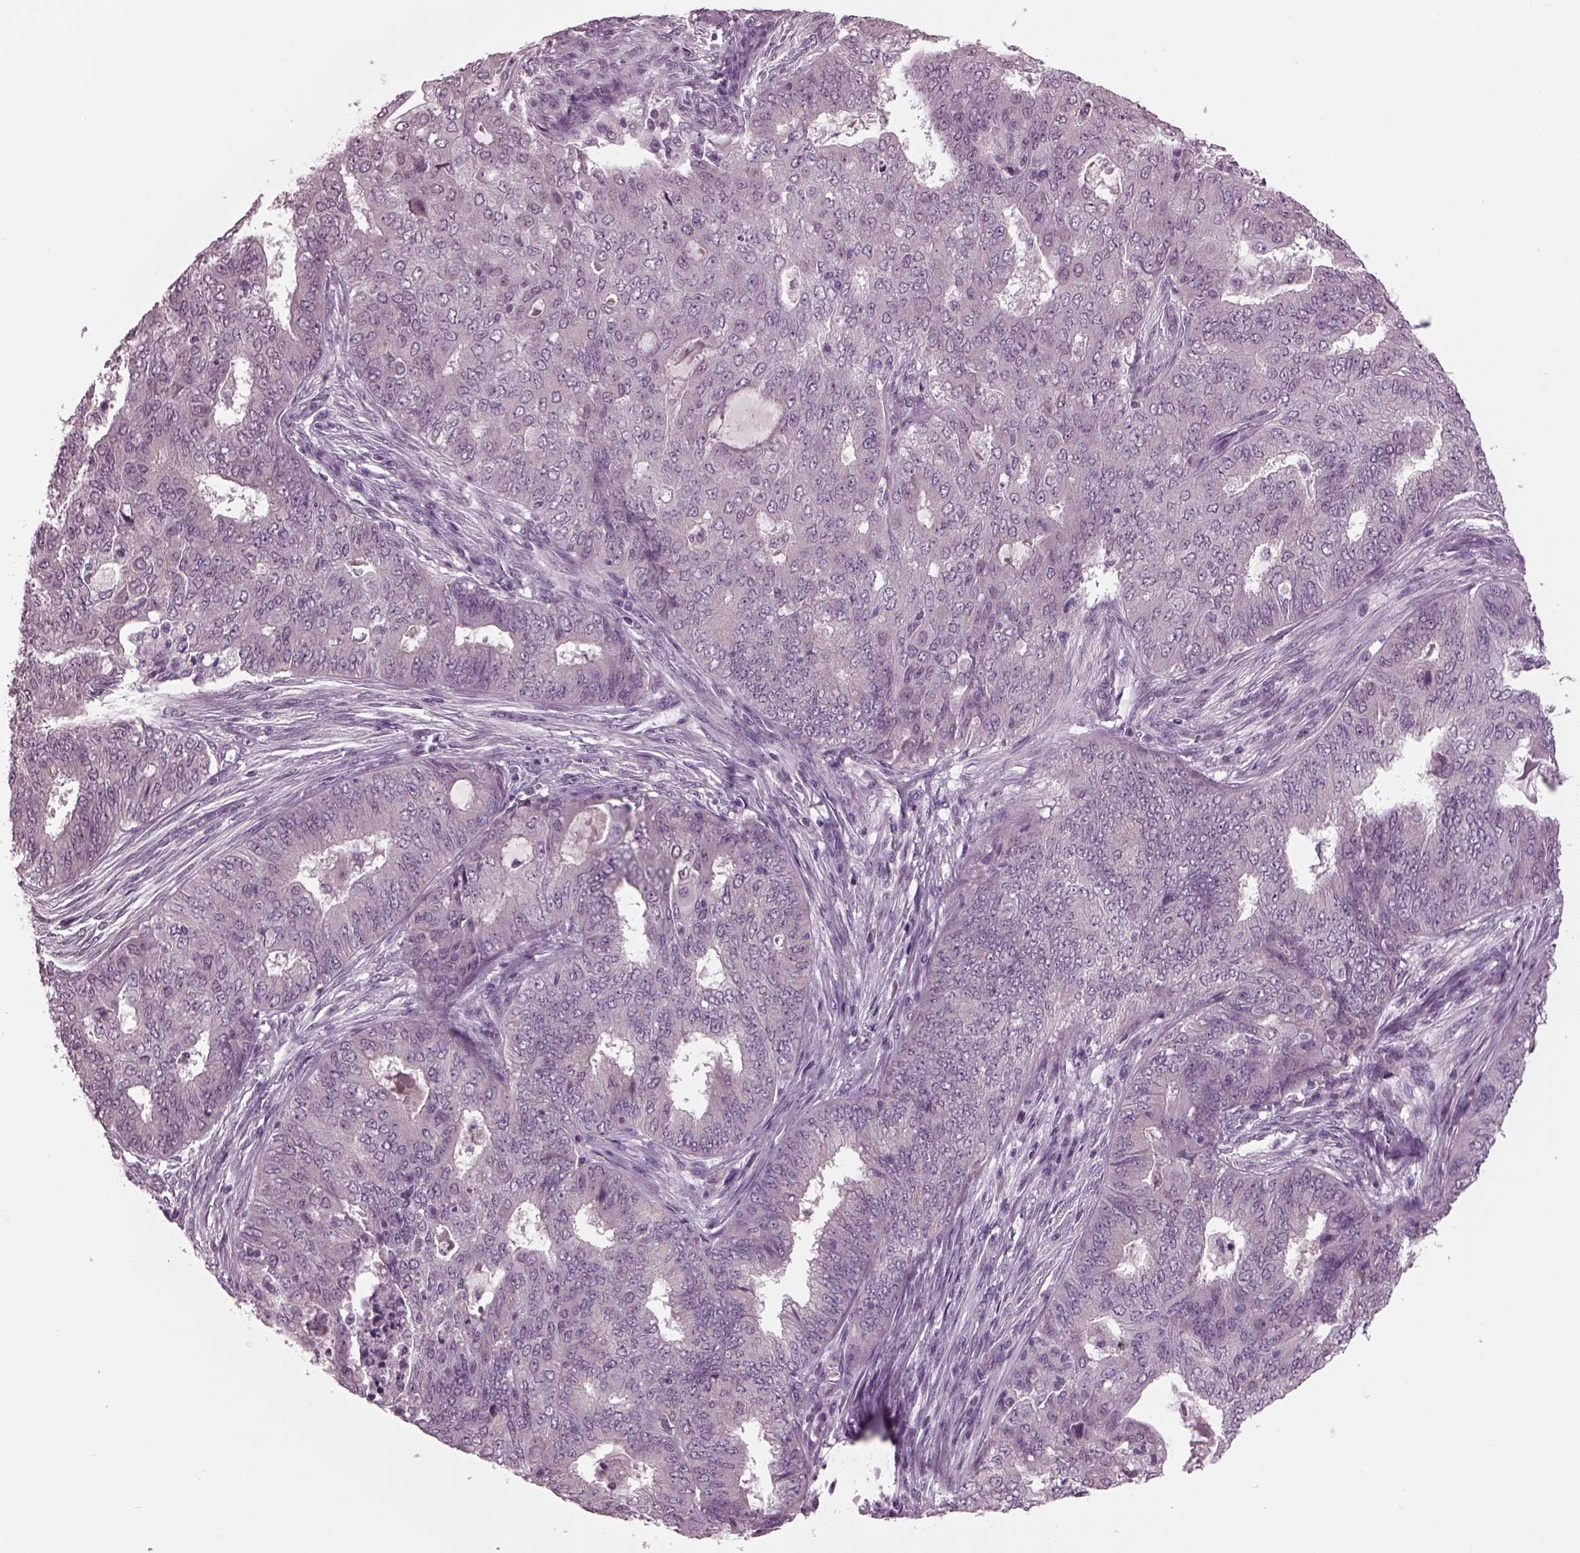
{"staining": {"intensity": "negative", "quantity": "none", "location": "none"}, "tissue": "endometrial cancer", "cell_type": "Tumor cells", "image_type": "cancer", "snomed": [{"axis": "morphology", "description": "Adenocarcinoma, NOS"}, {"axis": "topography", "description": "Endometrium"}], "caption": "This micrograph is of endometrial cancer (adenocarcinoma) stained with IHC to label a protein in brown with the nuclei are counter-stained blue. There is no expression in tumor cells.", "gene": "CLCN4", "patient": {"sex": "female", "age": 62}}